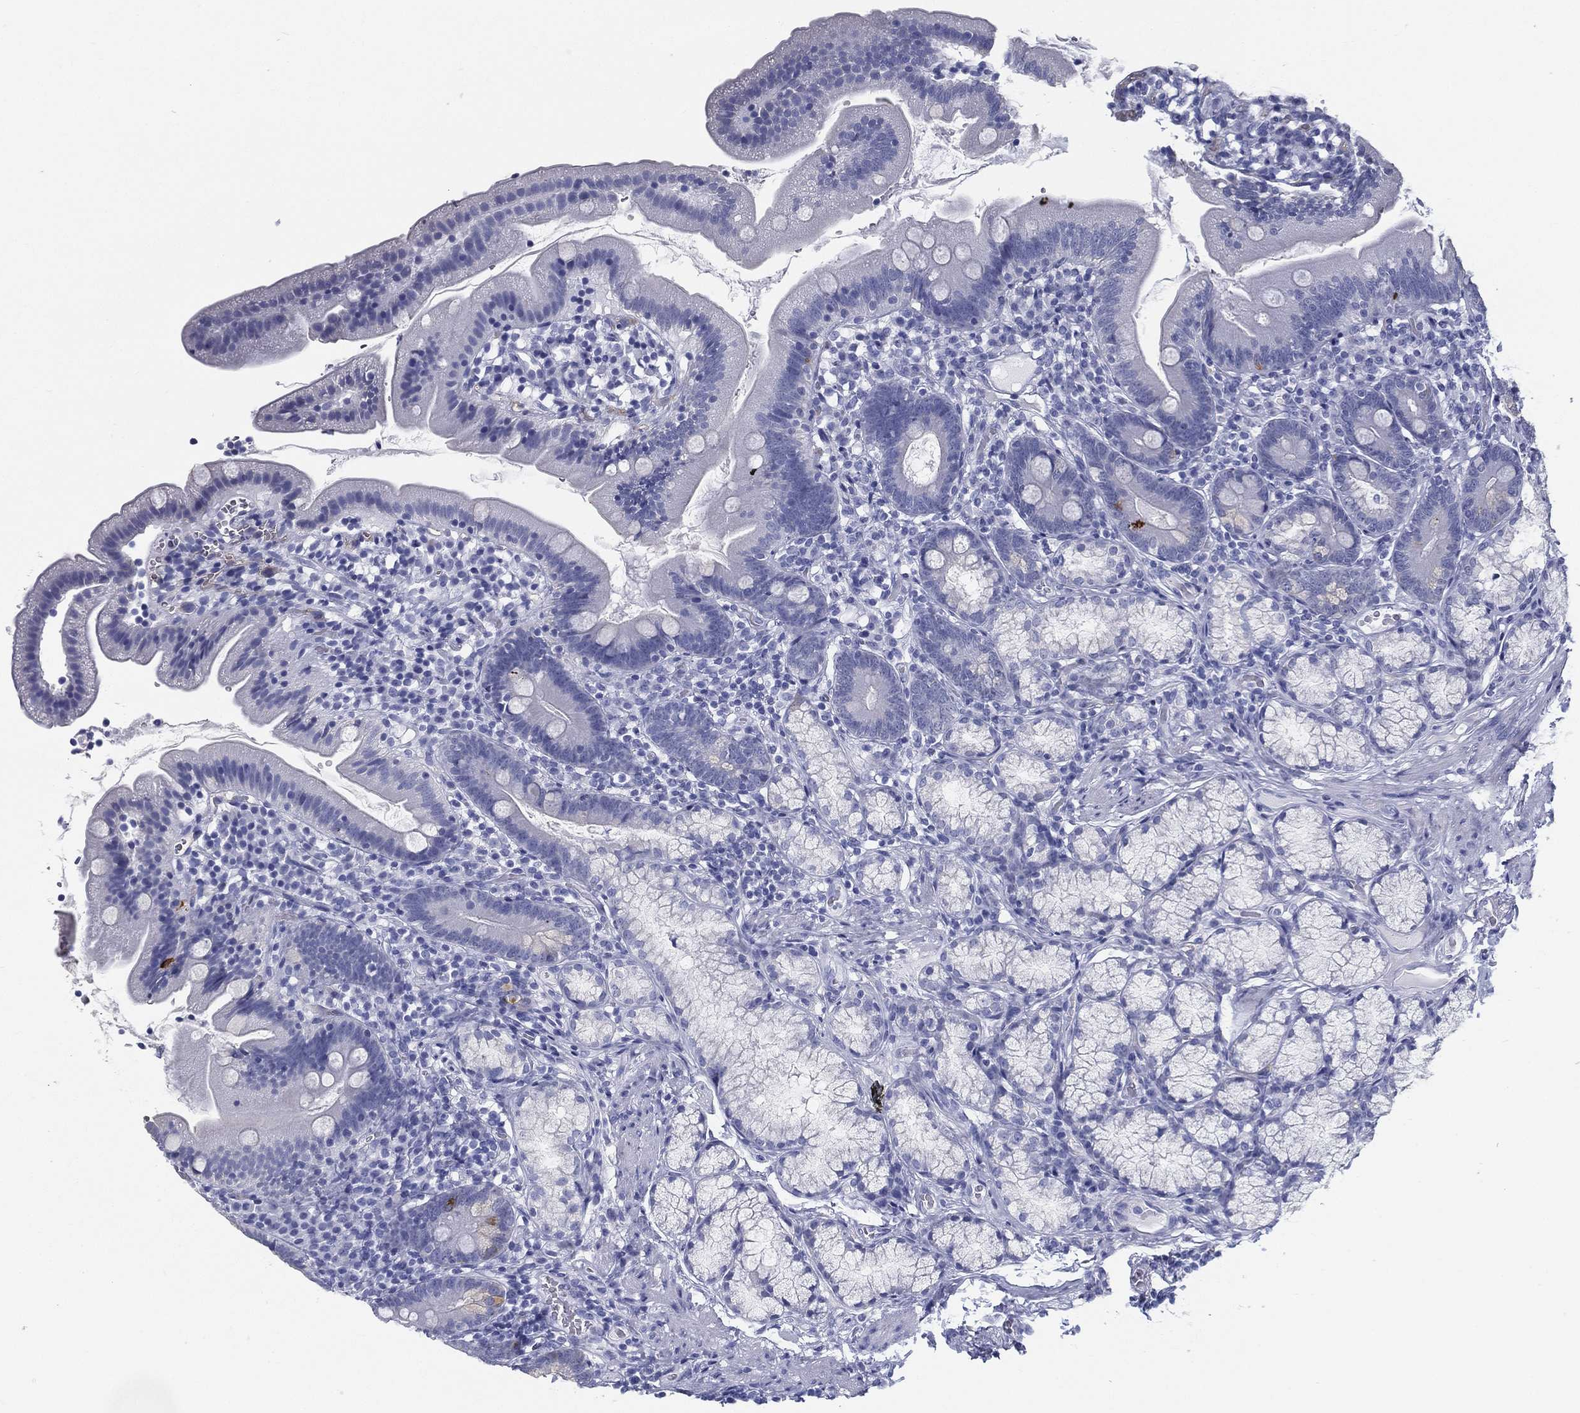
{"staining": {"intensity": "negative", "quantity": "none", "location": "none"}, "tissue": "duodenum", "cell_type": "Glandular cells", "image_type": "normal", "snomed": [{"axis": "morphology", "description": "Normal tissue, NOS"}, {"axis": "topography", "description": "Duodenum"}], "caption": "Image shows no protein staining in glandular cells of normal duodenum.", "gene": "RSPH4A", "patient": {"sex": "female", "age": 67}}